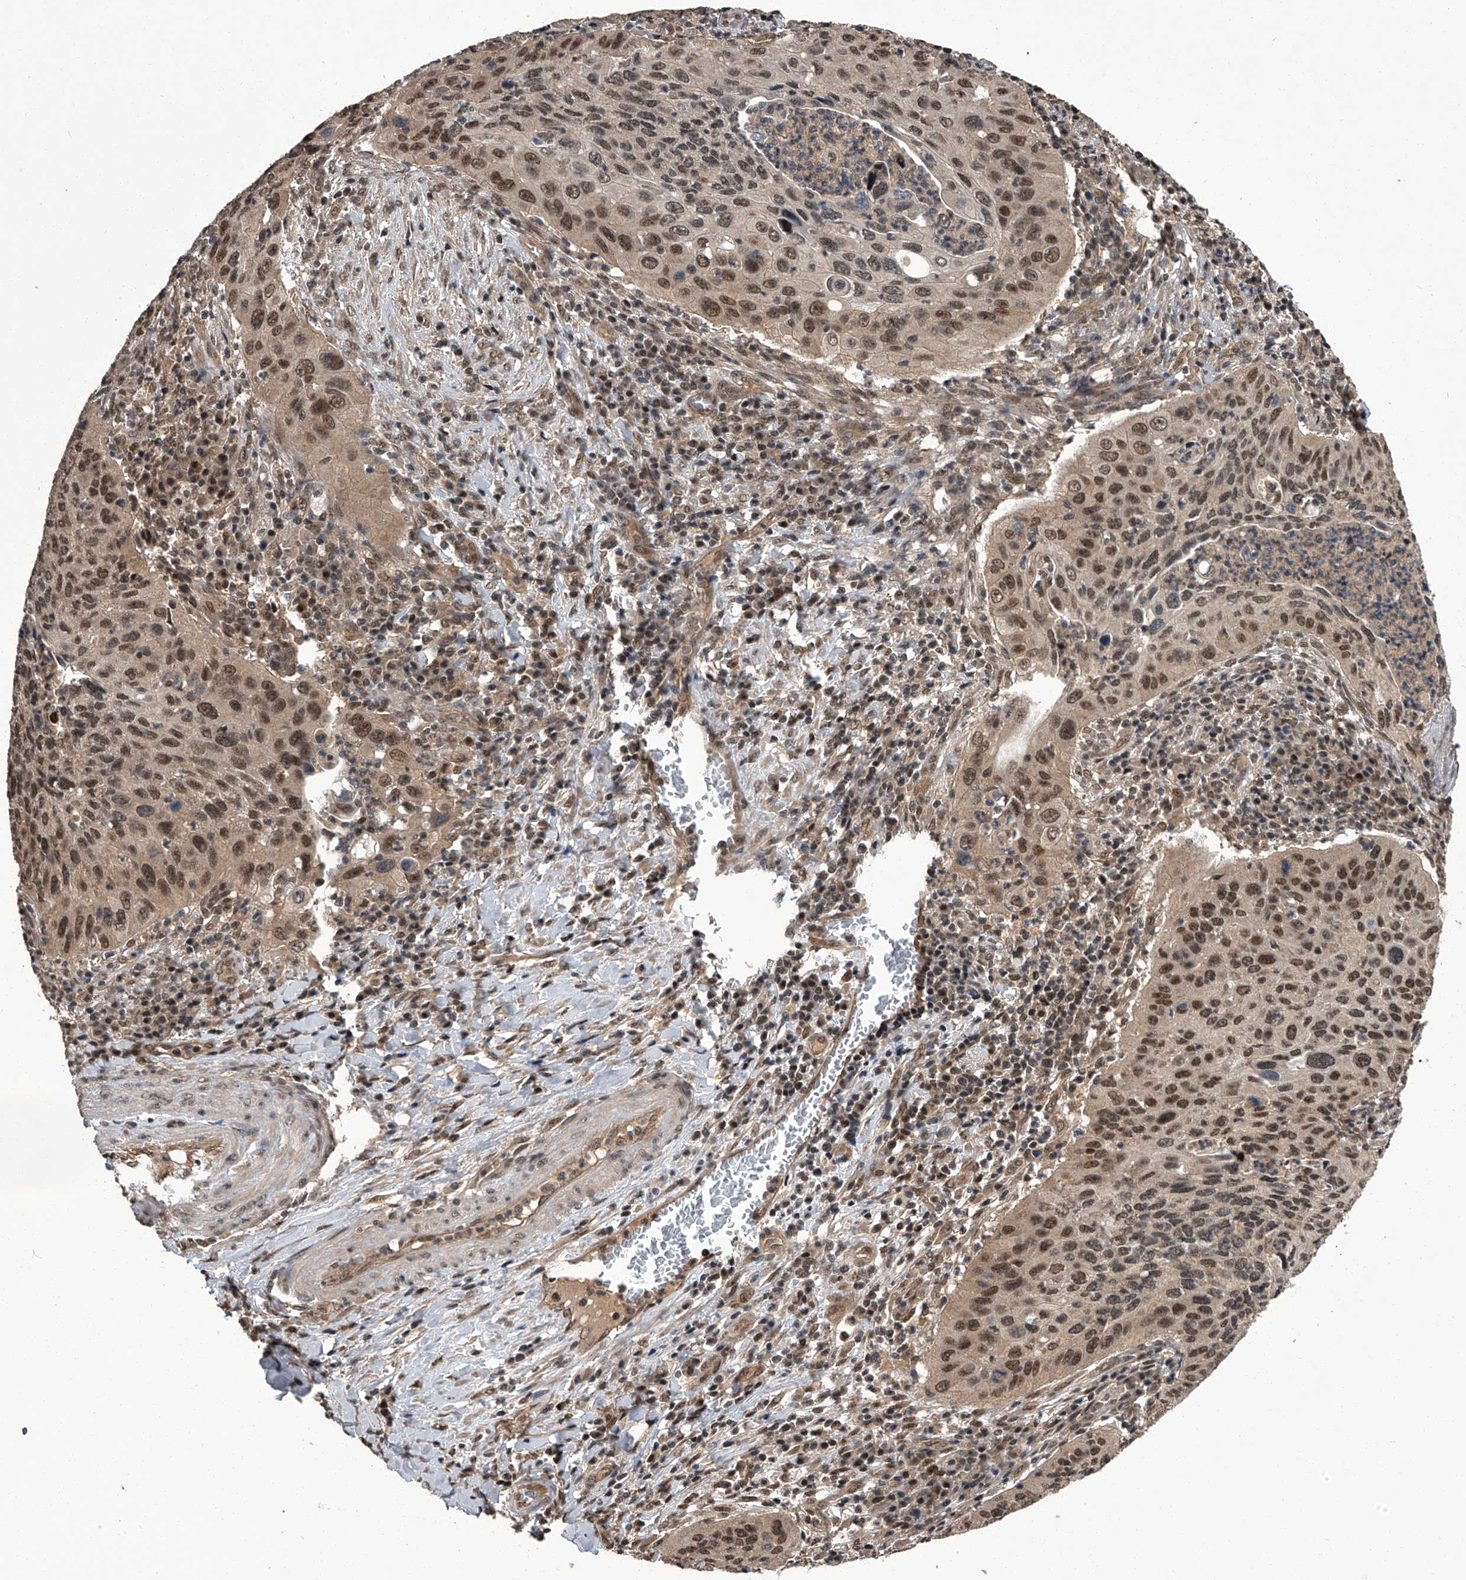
{"staining": {"intensity": "moderate", "quantity": ">75%", "location": "nuclear"}, "tissue": "cervical cancer", "cell_type": "Tumor cells", "image_type": "cancer", "snomed": [{"axis": "morphology", "description": "Squamous cell carcinoma, NOS"}, {"axis": "topography", "description": "Cervix"}], "caption": "The immunohistochemical stain highlights moderate nuclear positivity in tumor cells of cervical cancer tissue. (IHC, brightfield microscopy, high magnification).", "gene": "SLC12A8", "patient": {"sex": "female", "age": 38}}